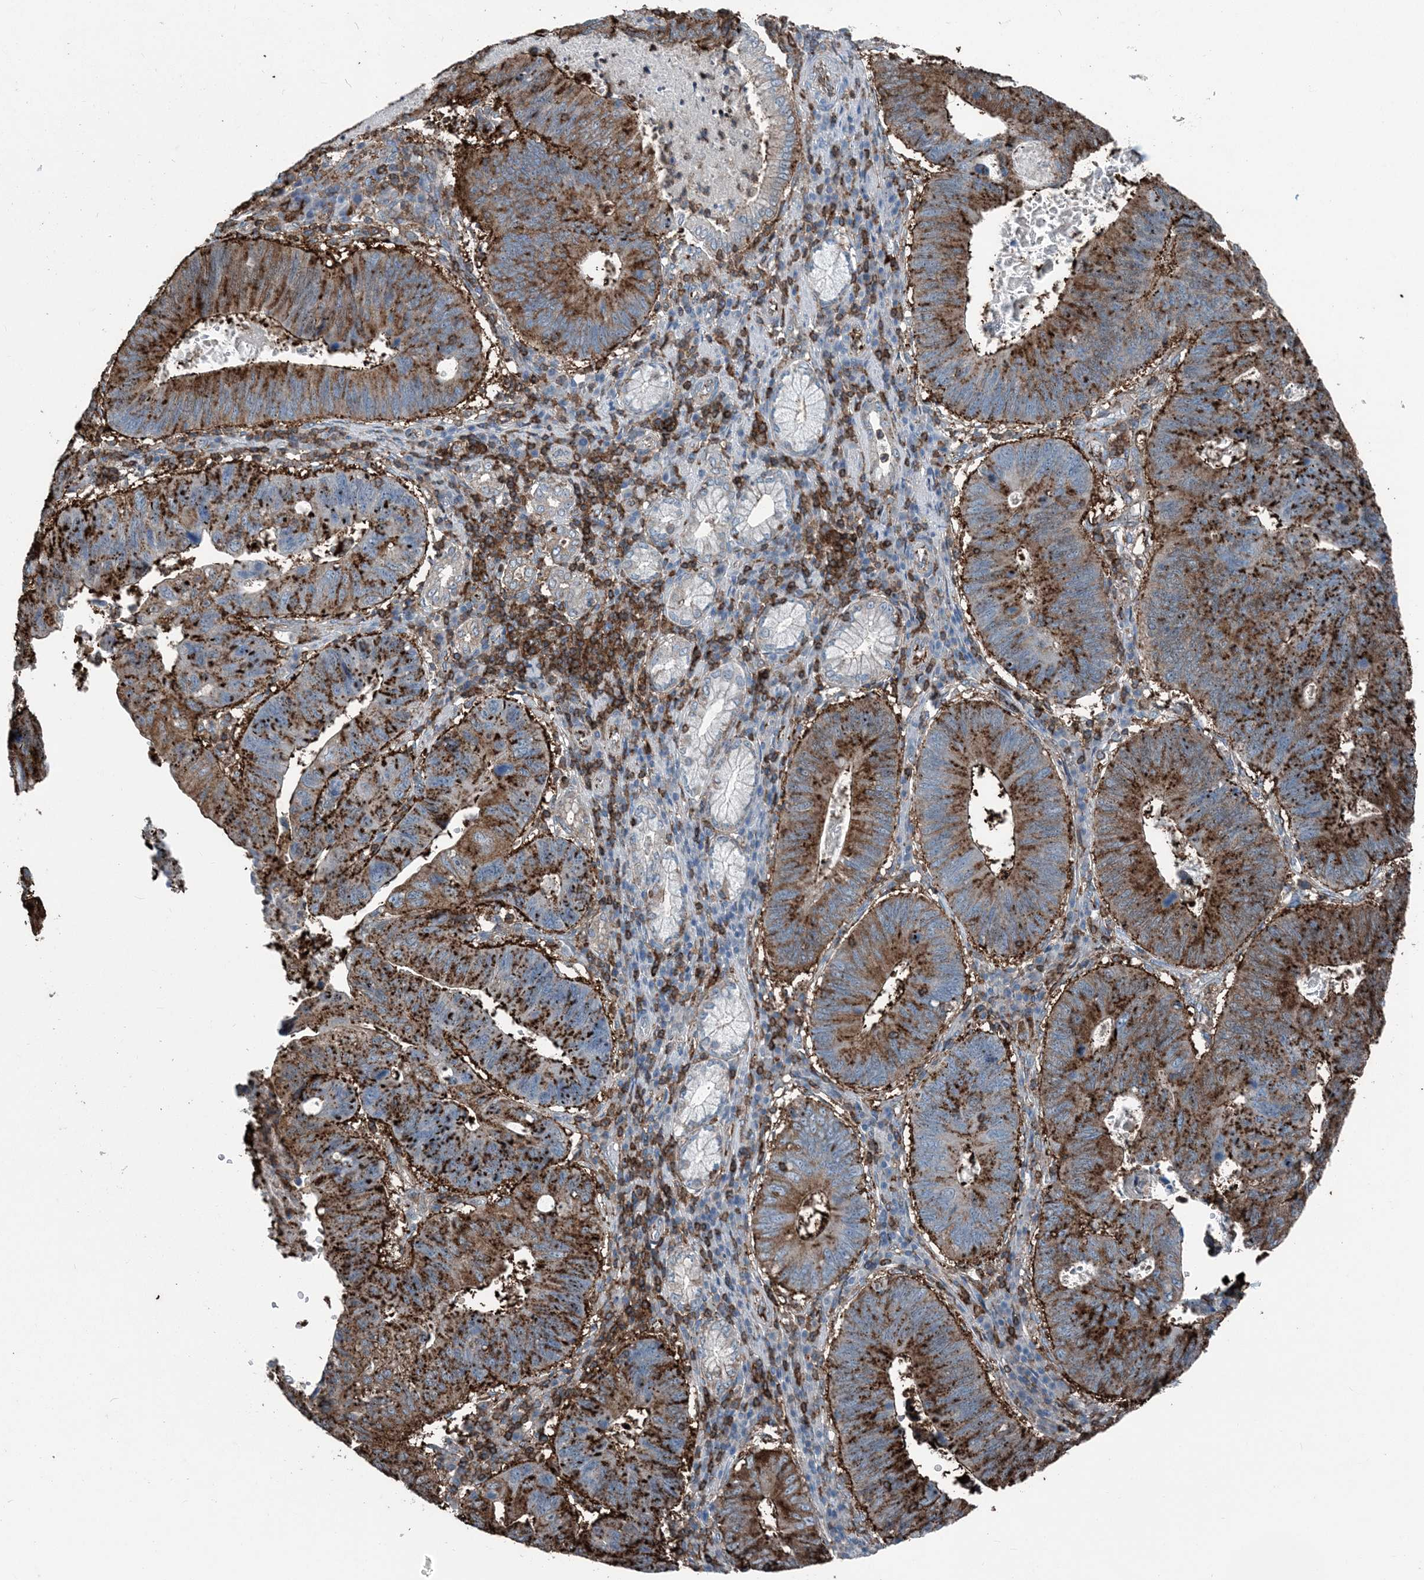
{"staining": {"intensity": "strong", "quantity": ">75%", "location": "cytoplasmic/membranous"}, "tissue": "stomach cancer", "cell_type": "Tumor cells", "image_type": "cancer", "snomed": [{"axis": "morphology", "description": "Adenocarcinoma, NOS"}, {"axis": "topography", "description": "Stomach"}], "caption": "A brown stain labels strong cytoplasmic/membranous expression of a protein in human adenocarcinoma (stomach) tumor cells.", "gene": "CFL1", "patient": {"sex": "male", "age": 59}}